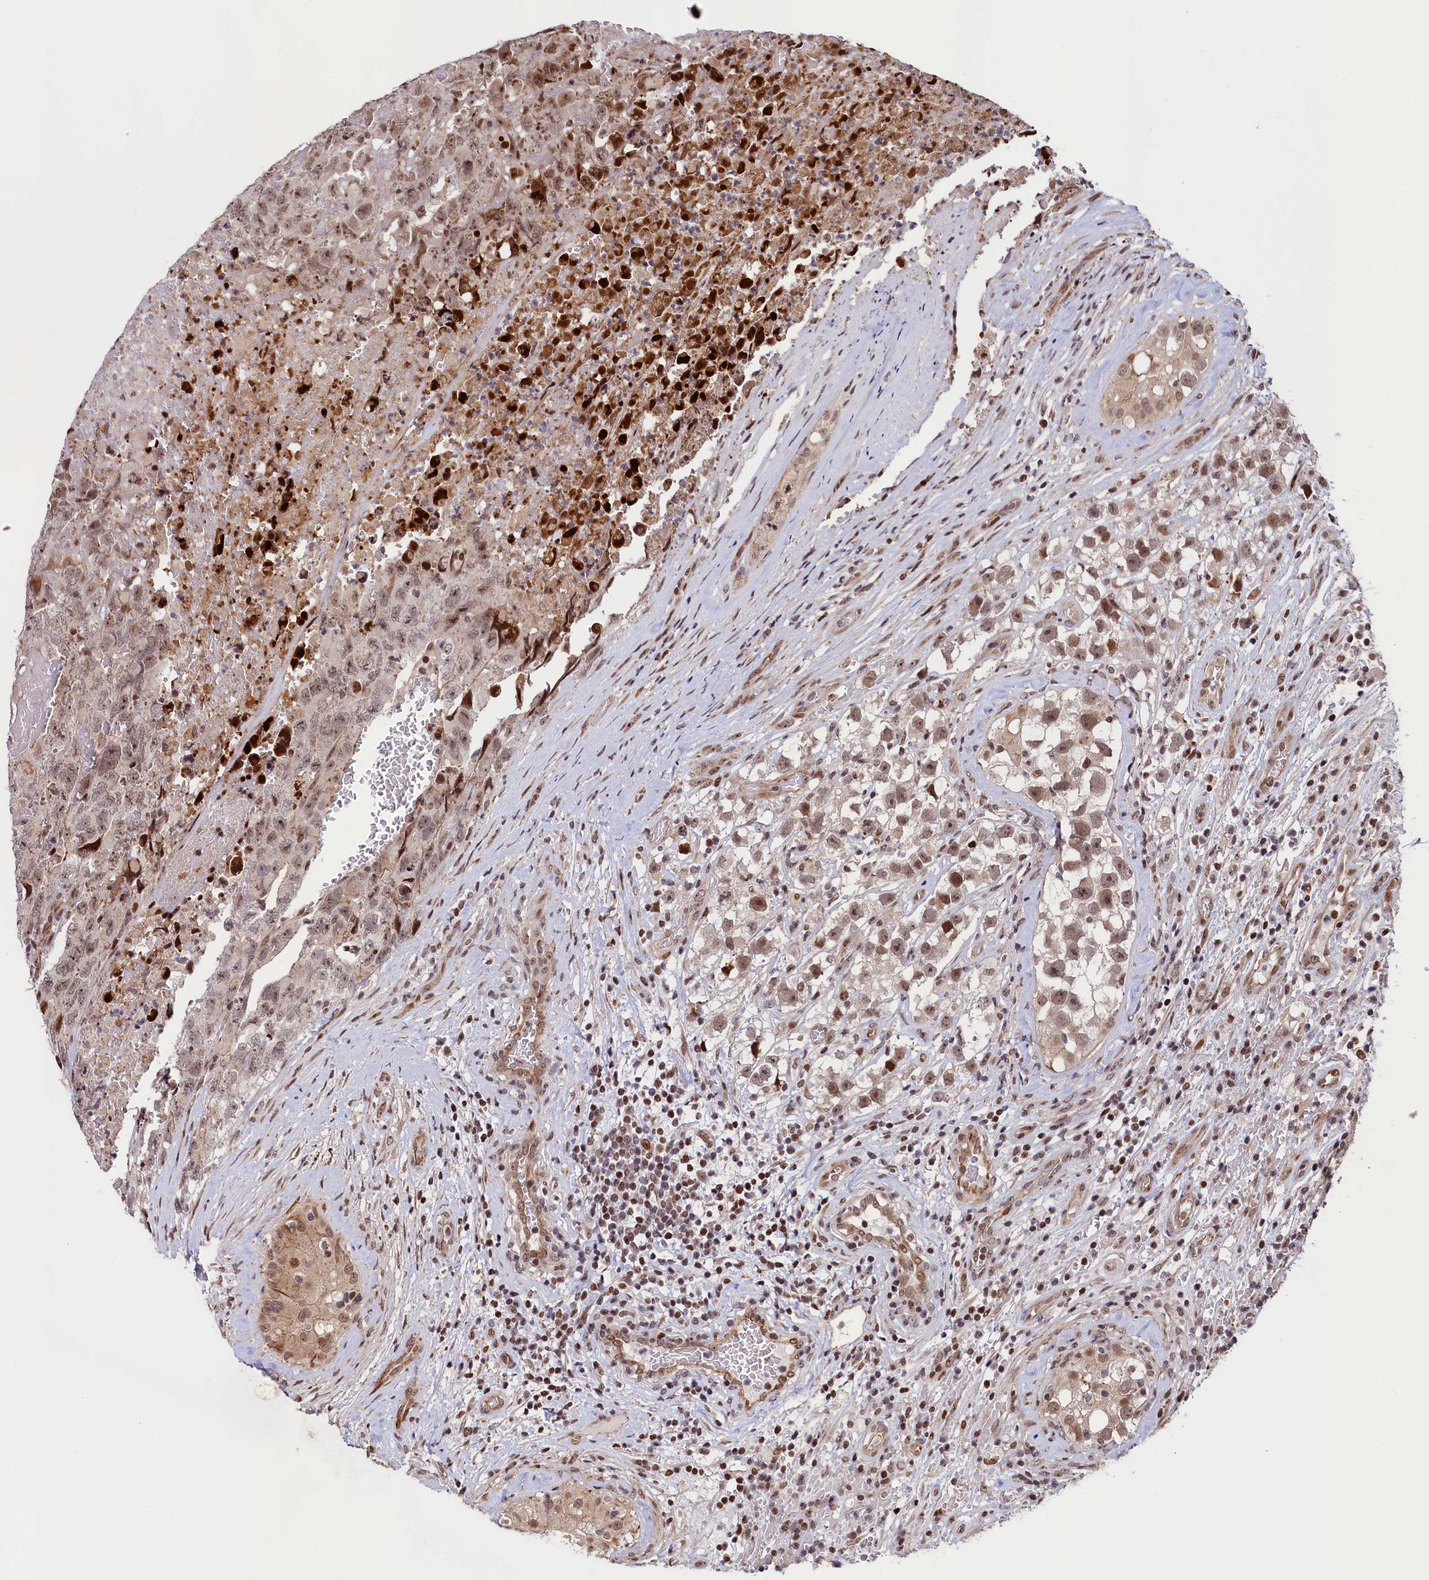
{"staining": {"intensity": "moderate", "quantity": ">75%", "location": "nuclear"}, "tissue": "testis cancer", "cell_type": "Tumor cells", "image_type": "cancer", "snomed": [{"axis": "morphology", "description": "Carcinoma, Embryonal, NOS"}, {"axis": "topography", "description": "Testis"}], "caption": "A medium amount of moderate nuclear expression is present in approximately >75% of tumor cells in embryonal carcinoma (testis) tissue. Using DAB (3,3'-diaminobenzidine) (brown) and hematoxylin (blue) stains, captured at high magnification using brightfield microscopy.", "gene": "LEO1", "patient": {"sex": "male", "age": 45}}